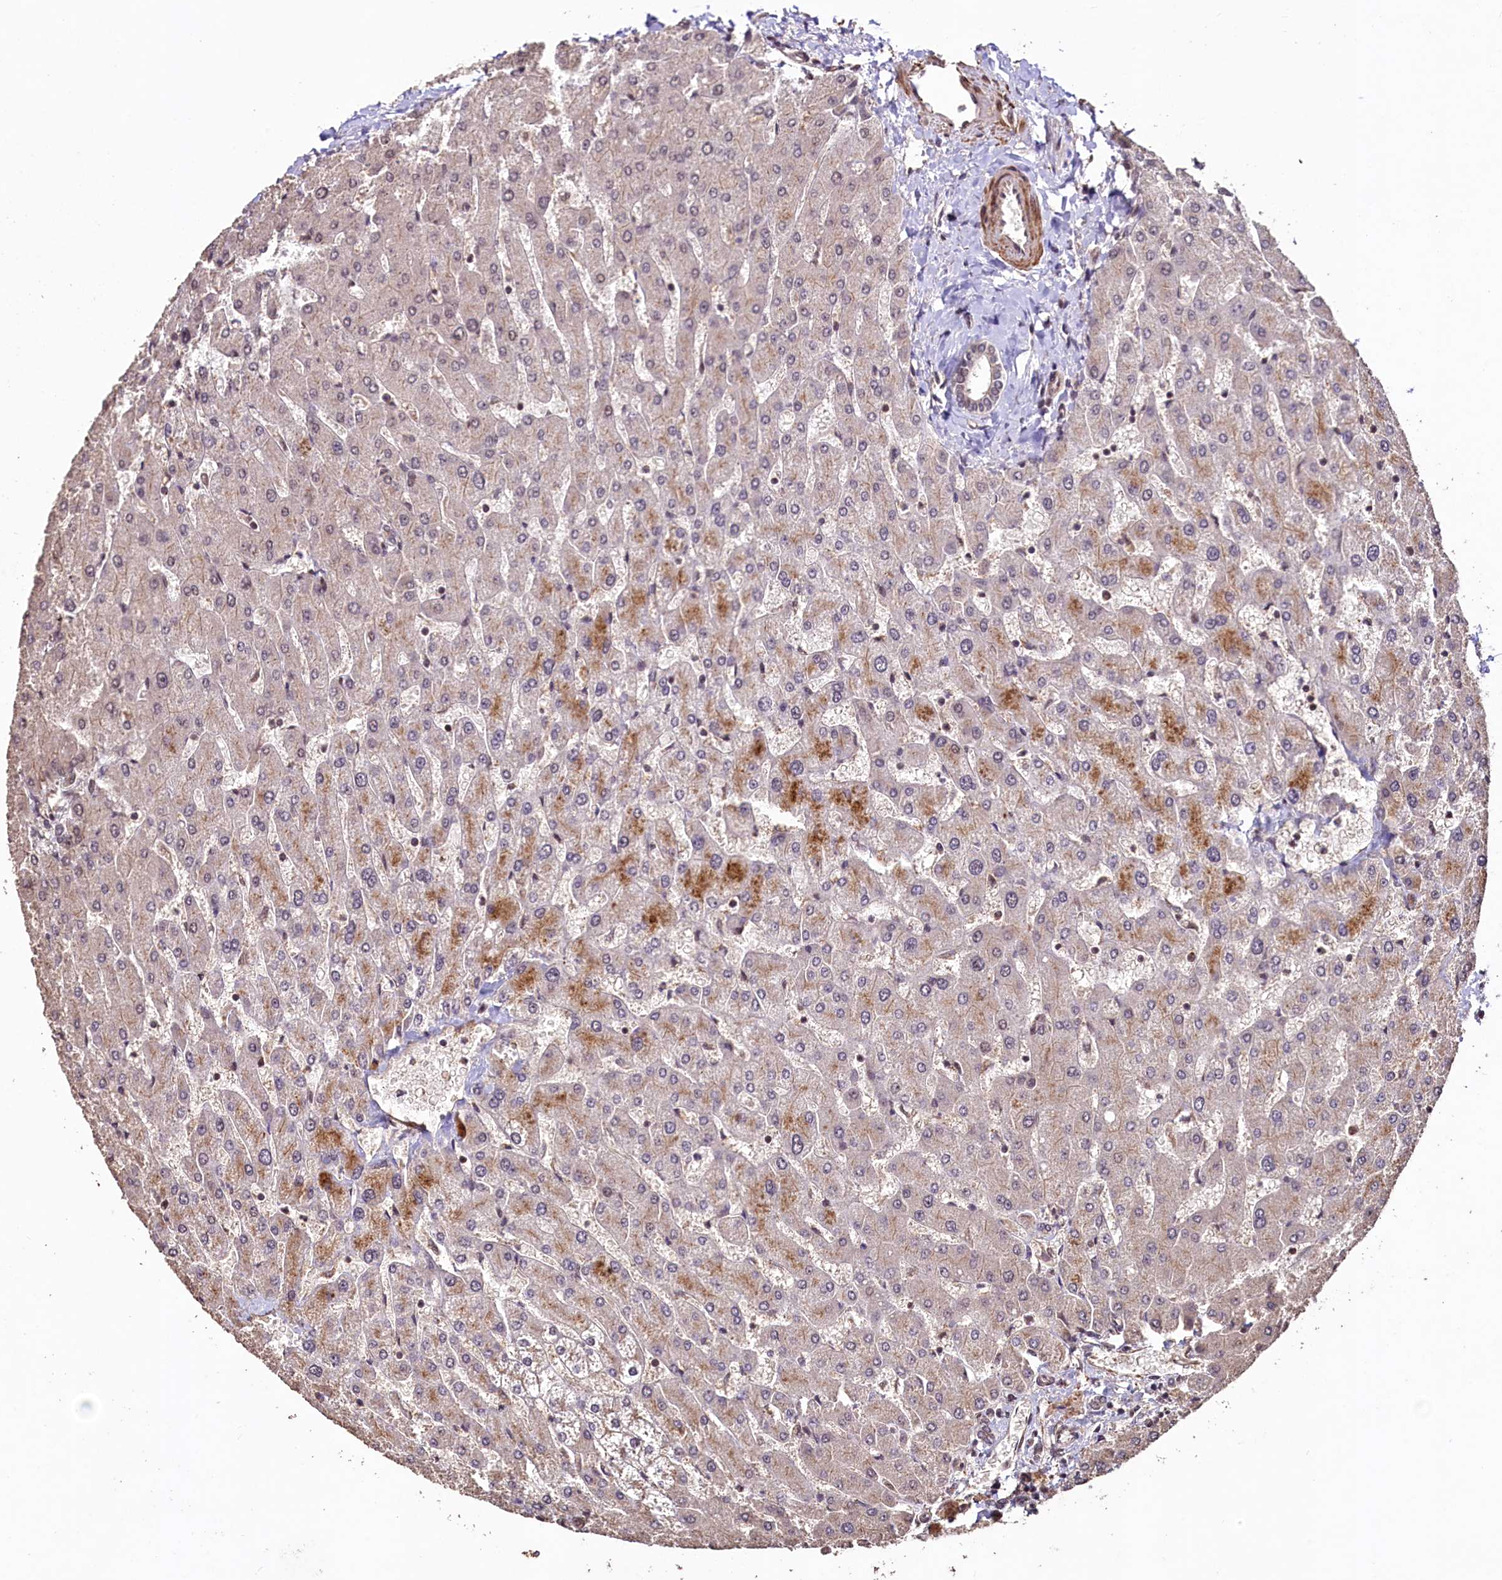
{"staining": {"intensity": "weak", "quantity": ">75%", "location": "cytoplasmic/membranous,nuclear"}, "tissue": "liver", "cell_type": "Cholangiocytes", "image_type": "normal", "snomed": [{"axis": "morphology", "description": "Normal tissue, NOS"}, {"axis": "topography", "description": "Liver"}], "caption": "Immunohistochemistry (IHC) staining of benign liver, which displays low levels of weak cytoplasmic/membranous,nuclear expression in about >75% of cholangiocytes indicating weak cytoplasmic/membranous,nuclear protein positivity. The staining was performed using DAB (brown) for protein detection and nuclei were counterstained in hematoxylin (blue).", "gene": "SFSWAP", "patient": {"sex": "male", "age": 55}}